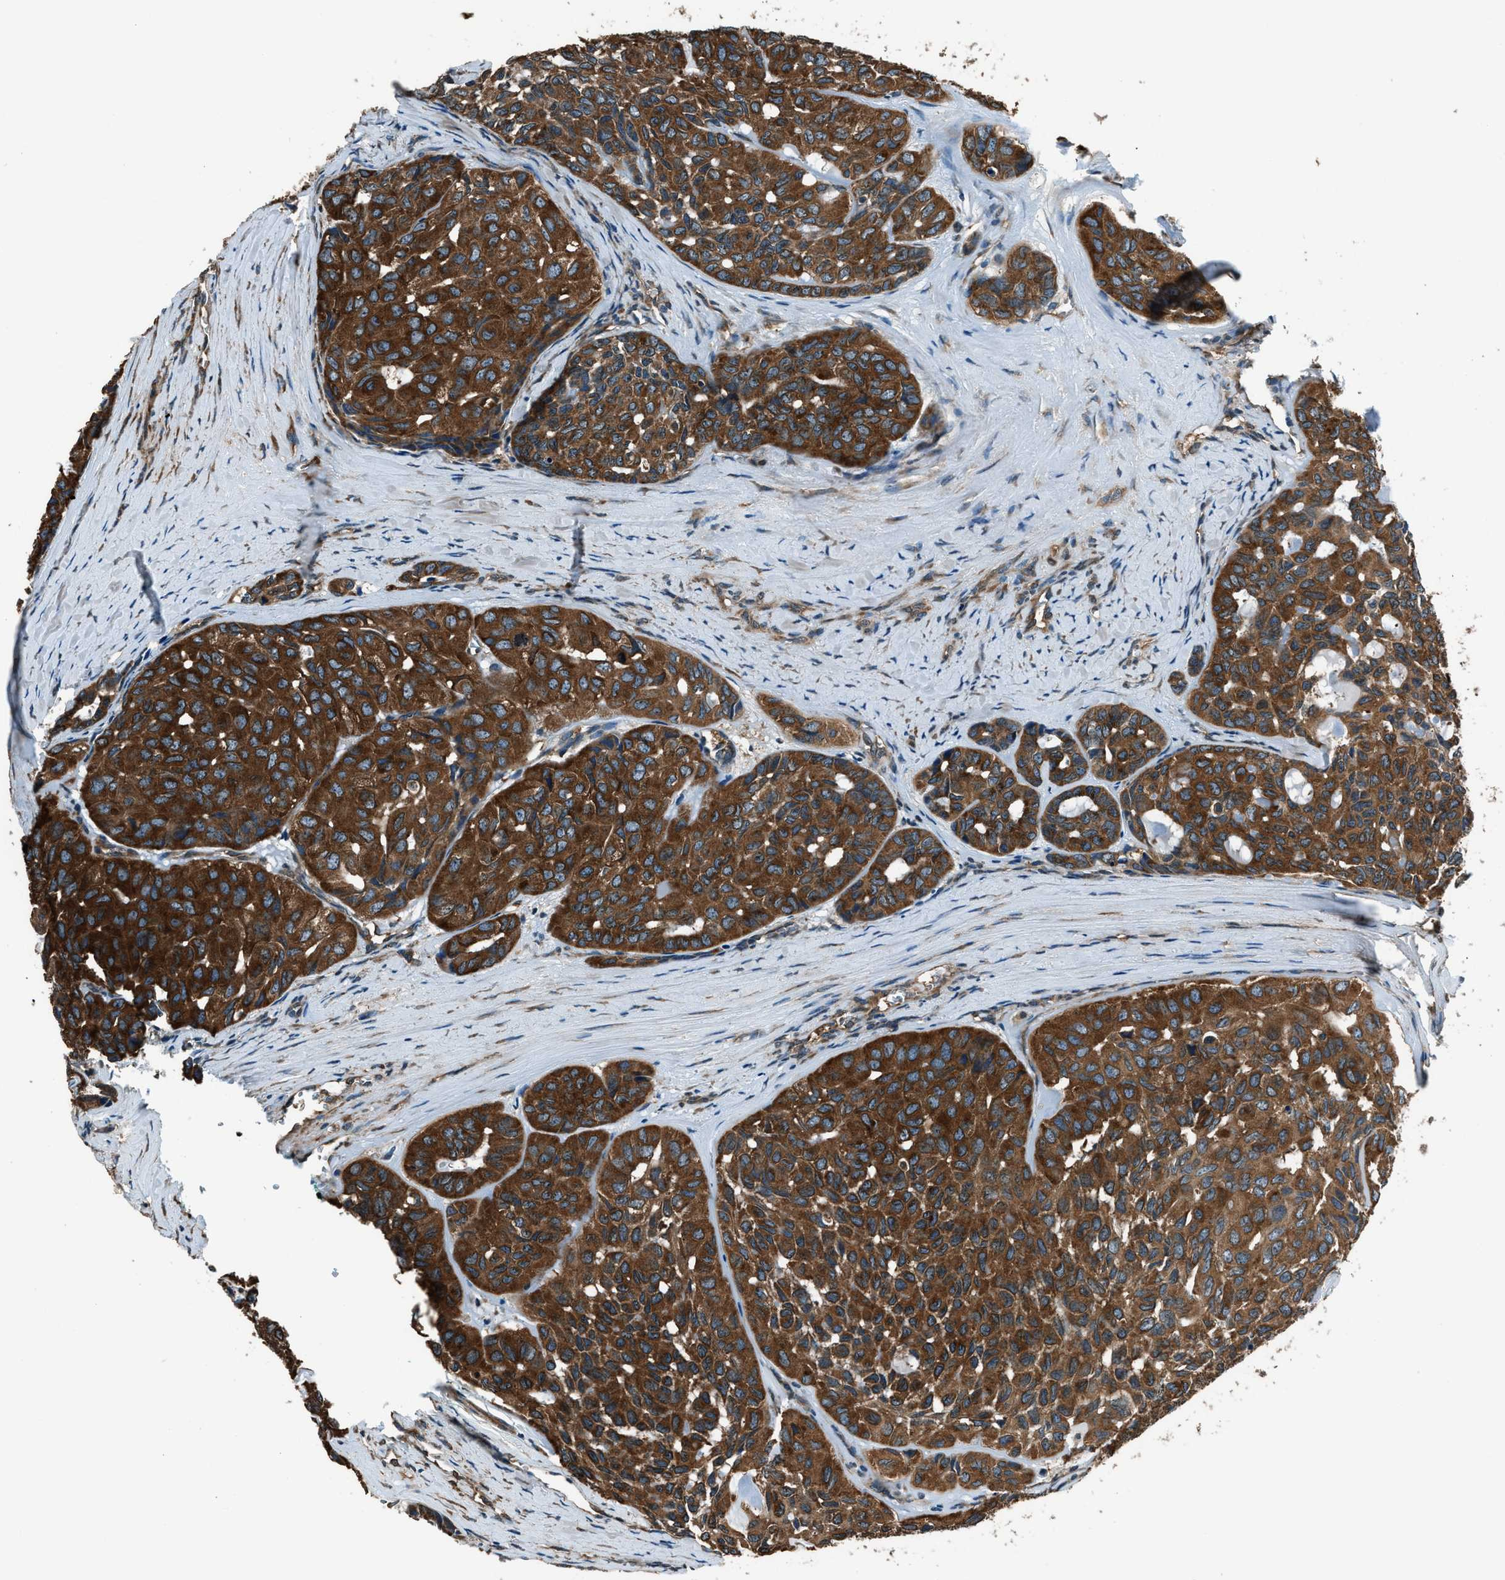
{"staining": {"intensity": "strong", "quantity": ">75%", "location": "cytoplasmic/membranous"}, "tissue": "head and neck cancer", "cell_type": "Tumor cells", "image_type": "cancer", "snomed": [{"axis": "morphology", "description": "Adenocarcinoma, NOS"}, {"axis": "topography", "description": "Salivary gland, NOS"}, {"axis": "topography", "description": "Head-Neck"}], "caption": "Tumor cells exhibit high levels of strong cytoplasmic/membranous staining in approximately >75% of cells in human adenocarcinoma (head and neck).", "gene": "ARFGAP2", "patient": {"sex": "female", "age": 76}}